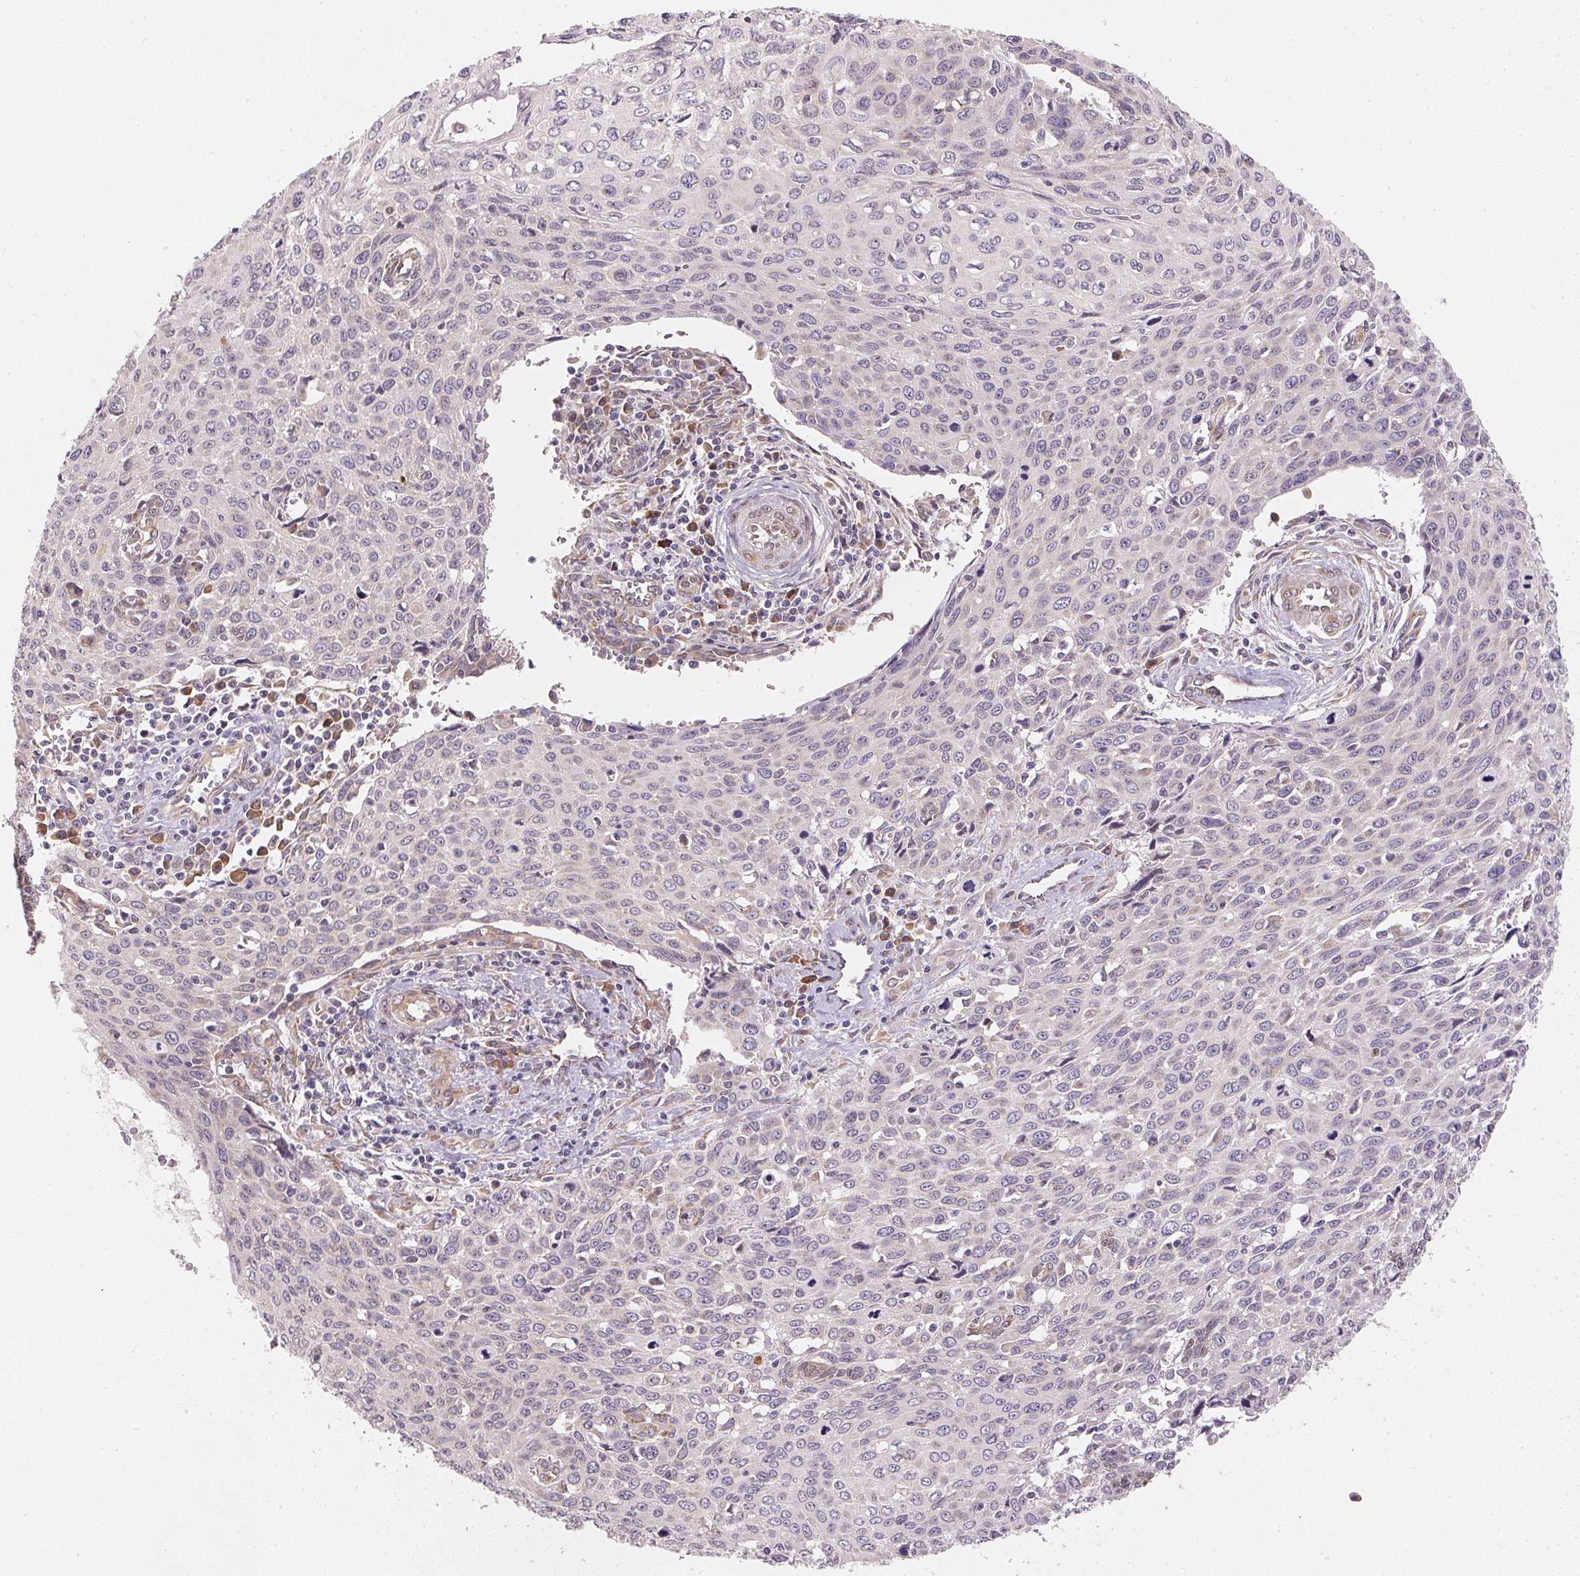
{"staining": {"intensity": "negative", "quantity": "none", "location": "none"}, "tissue": "cervical cancer", "cell_type": "Tumor cells", "image_type": "cancer", "snomed": [{"axis": "morphology", "description": "Squamous cell carcinoma, NOS"}, {"axis": "topography", "description": "Cervix"}], "caption": "DAB immunohistochemical staining of human cervical squamous cell carcinoma exhibits no significant staining in tumor cells.", "gene": "EI24", "patient": {"sex": "female", "age": 38}}